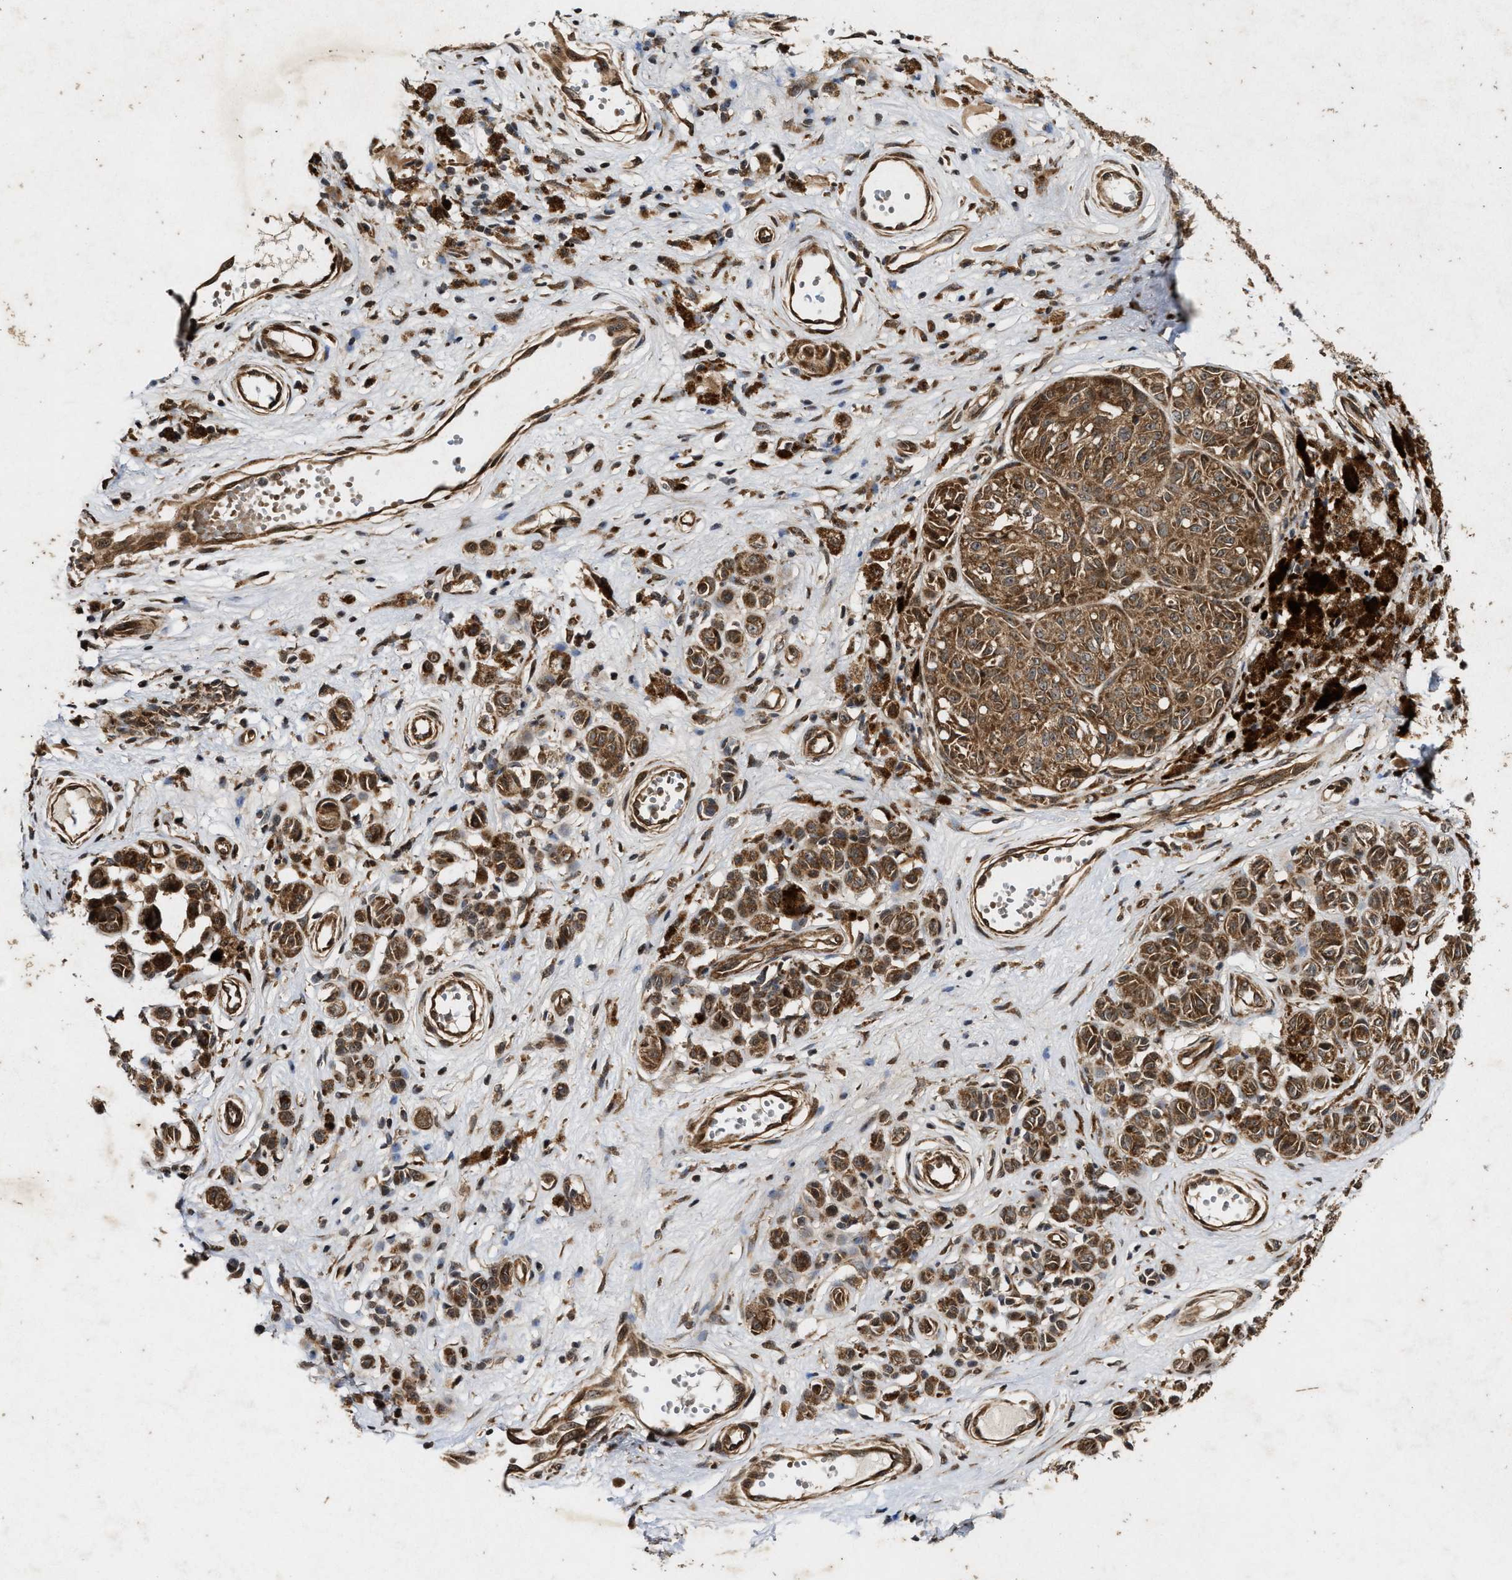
{"staining": {"intensity": "moderate", "quantity": ">75%", "location": "cytoplasmic/membranous"}, "tissue": "melanoma", "cell_type": "Tumor cells", "image_type": "cancer", "snomed": [{"axis": "morphology", "description": "Malignant melanoma, NOS"}, {"axis": "topography", "description": "Skin"}], "caption": "Tumor cells demonstrate medium levels of moderate cytoplasmic/membranous positivity in about >75% of cells in human melanoma.", "gene": "CFLAR", "patient": {"sex": "female", "age": 64}}